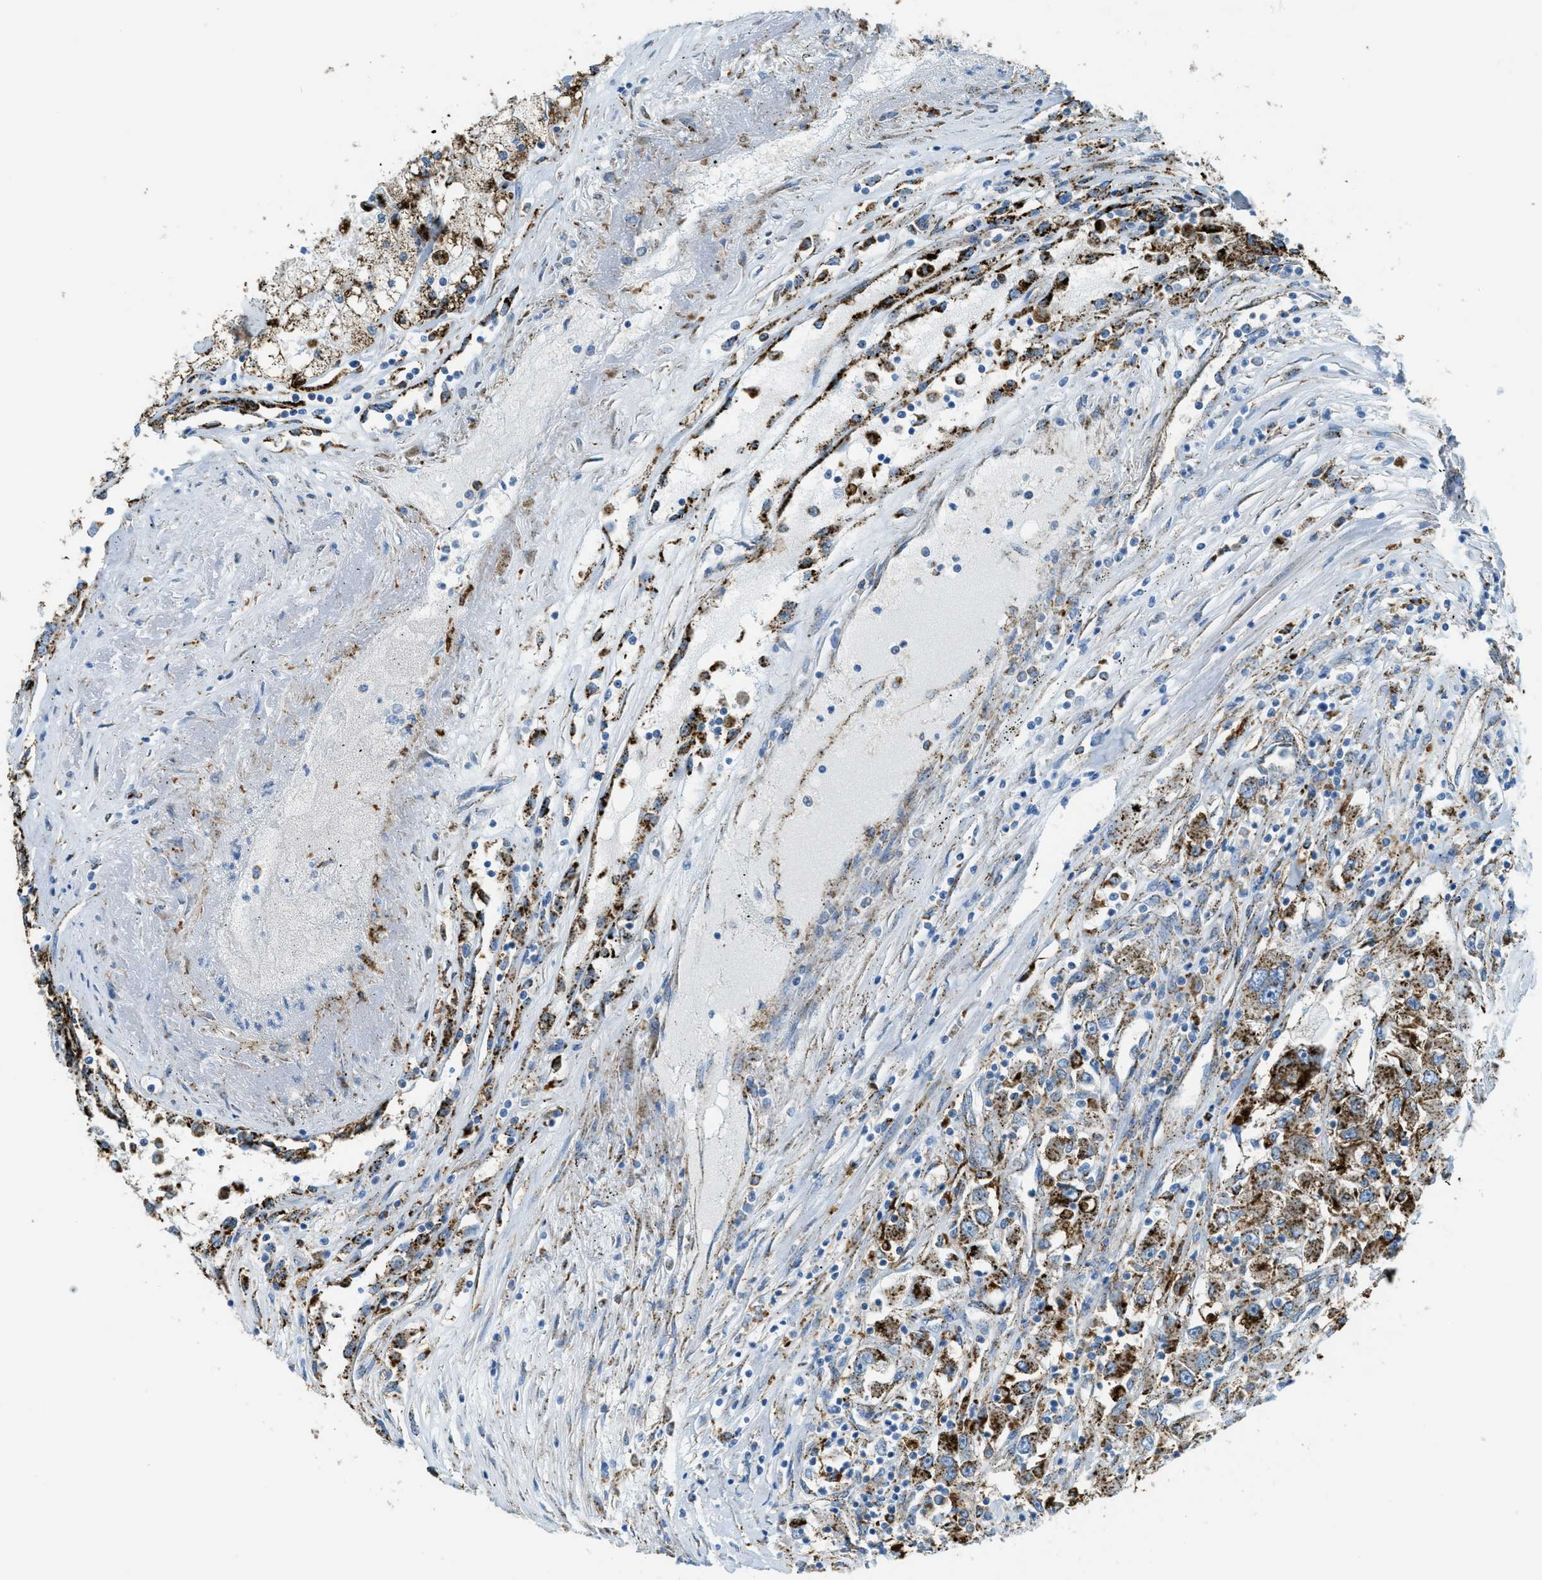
{"staining": {"intensity": "strong", "quantity": ">75%", "location": "cytoplasmic/membranous"}, "tissue": "renal cancer", "cell_type": "Tumor cells", "image_type": "cancer", "snomed": [{"axis": "morphology", "description": "Adenocarcinoma, NOS"}, {"axis": "topography", "description": "Kidney"}], "caption": "IHC photomicrograph of adenocarcinoma (renal) stained for a protein (brown), which exhibits high levels of strong cytoplasmic/membranous staining in about >75% of tumor cells.", "gene": "SCARB2", "patient": {"sex": "female", "age": 52}}